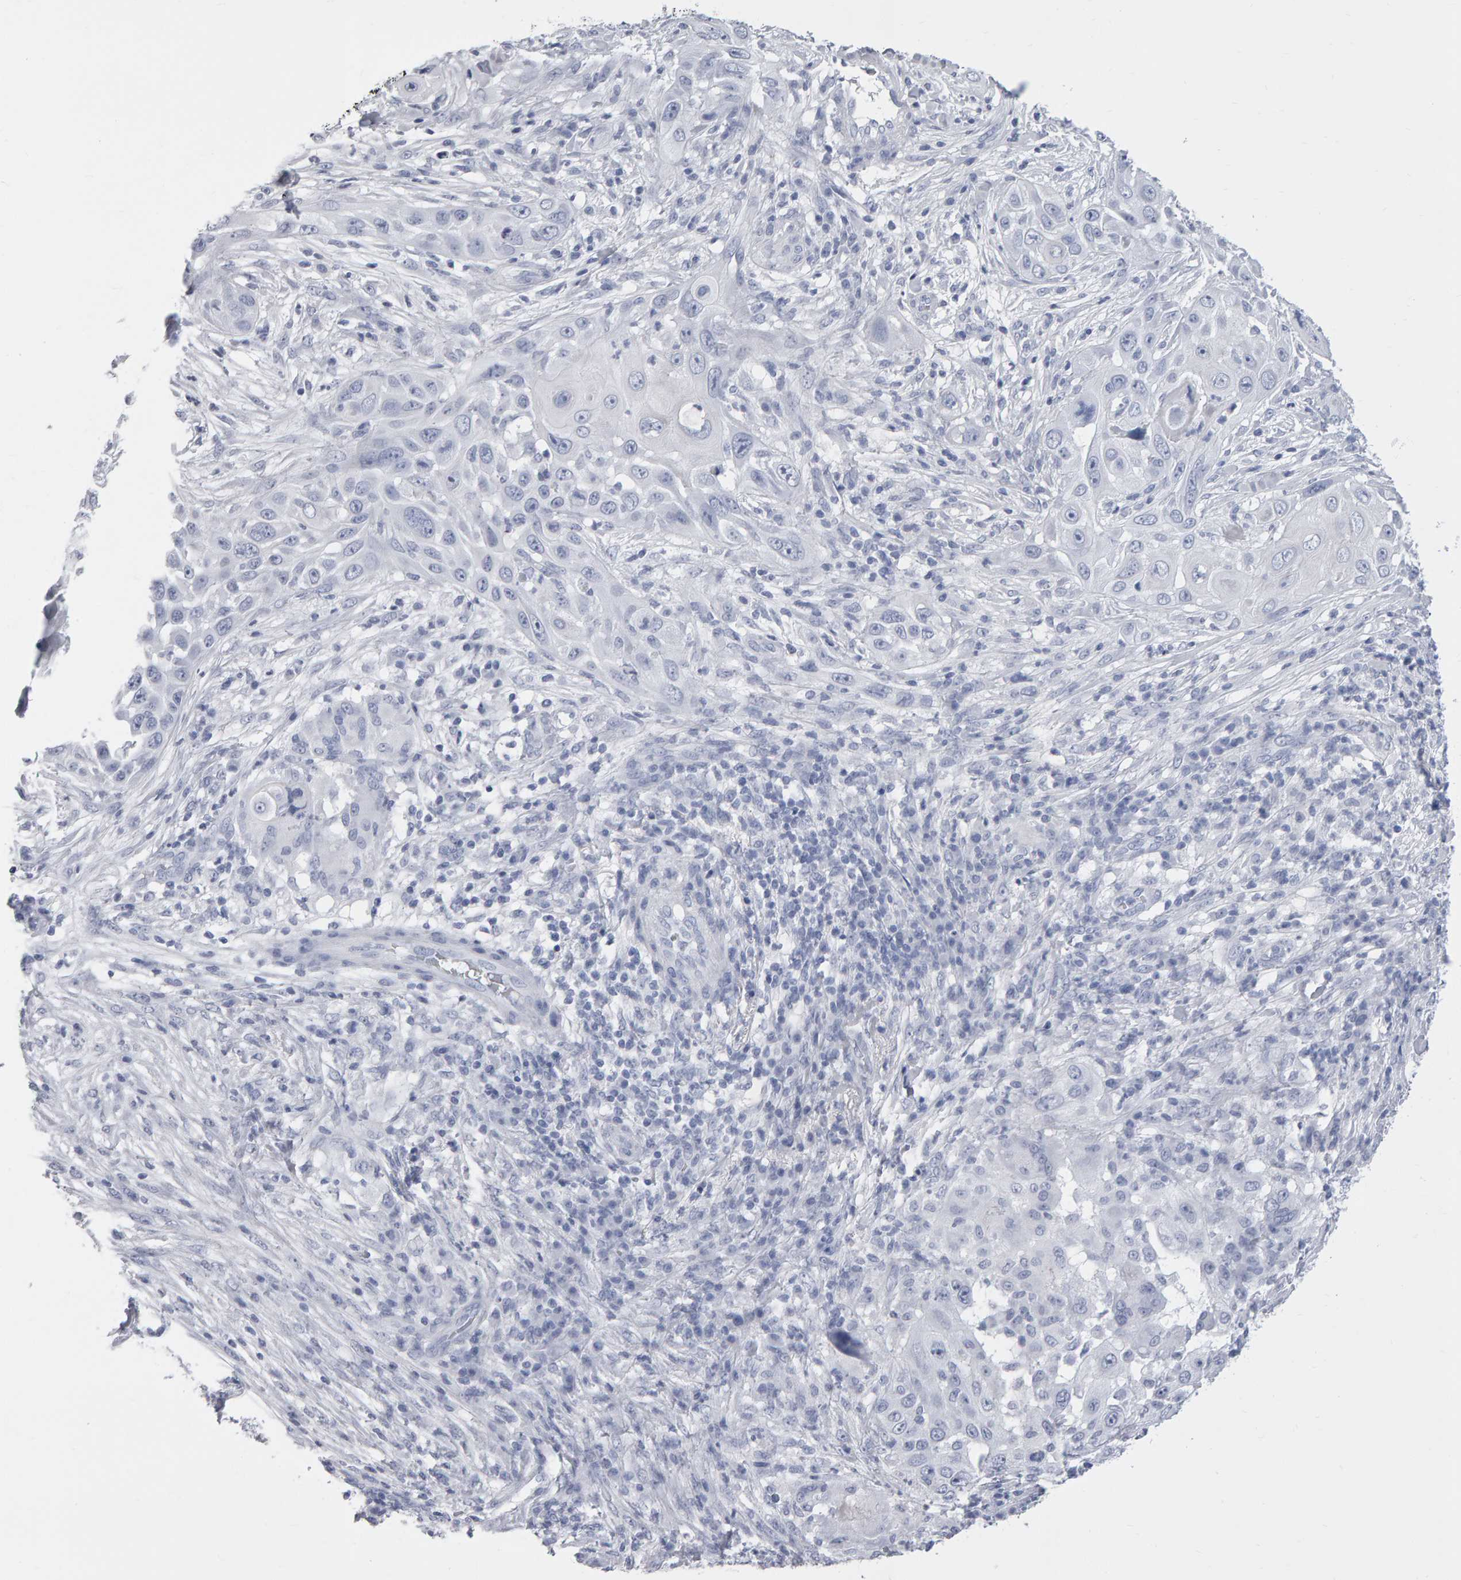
{"staining": {"intensity": "negative", "quantity": "none", "location": "none"}, "tissue": "skin cancer", "cell_type": "Tumor cells", "image_type": "cancer", "snomed": [{"axis": "morphology", "description": "Squamous cell carcinoma, NOS"}, {"axis": "topography", "description": "Skin"}], "caption": "Immunohistochemical staining of human skin cancer displays no significant staining in tumor cells.", "gene": "NCDN", "patient": {"sex": "female", "age": 44}}